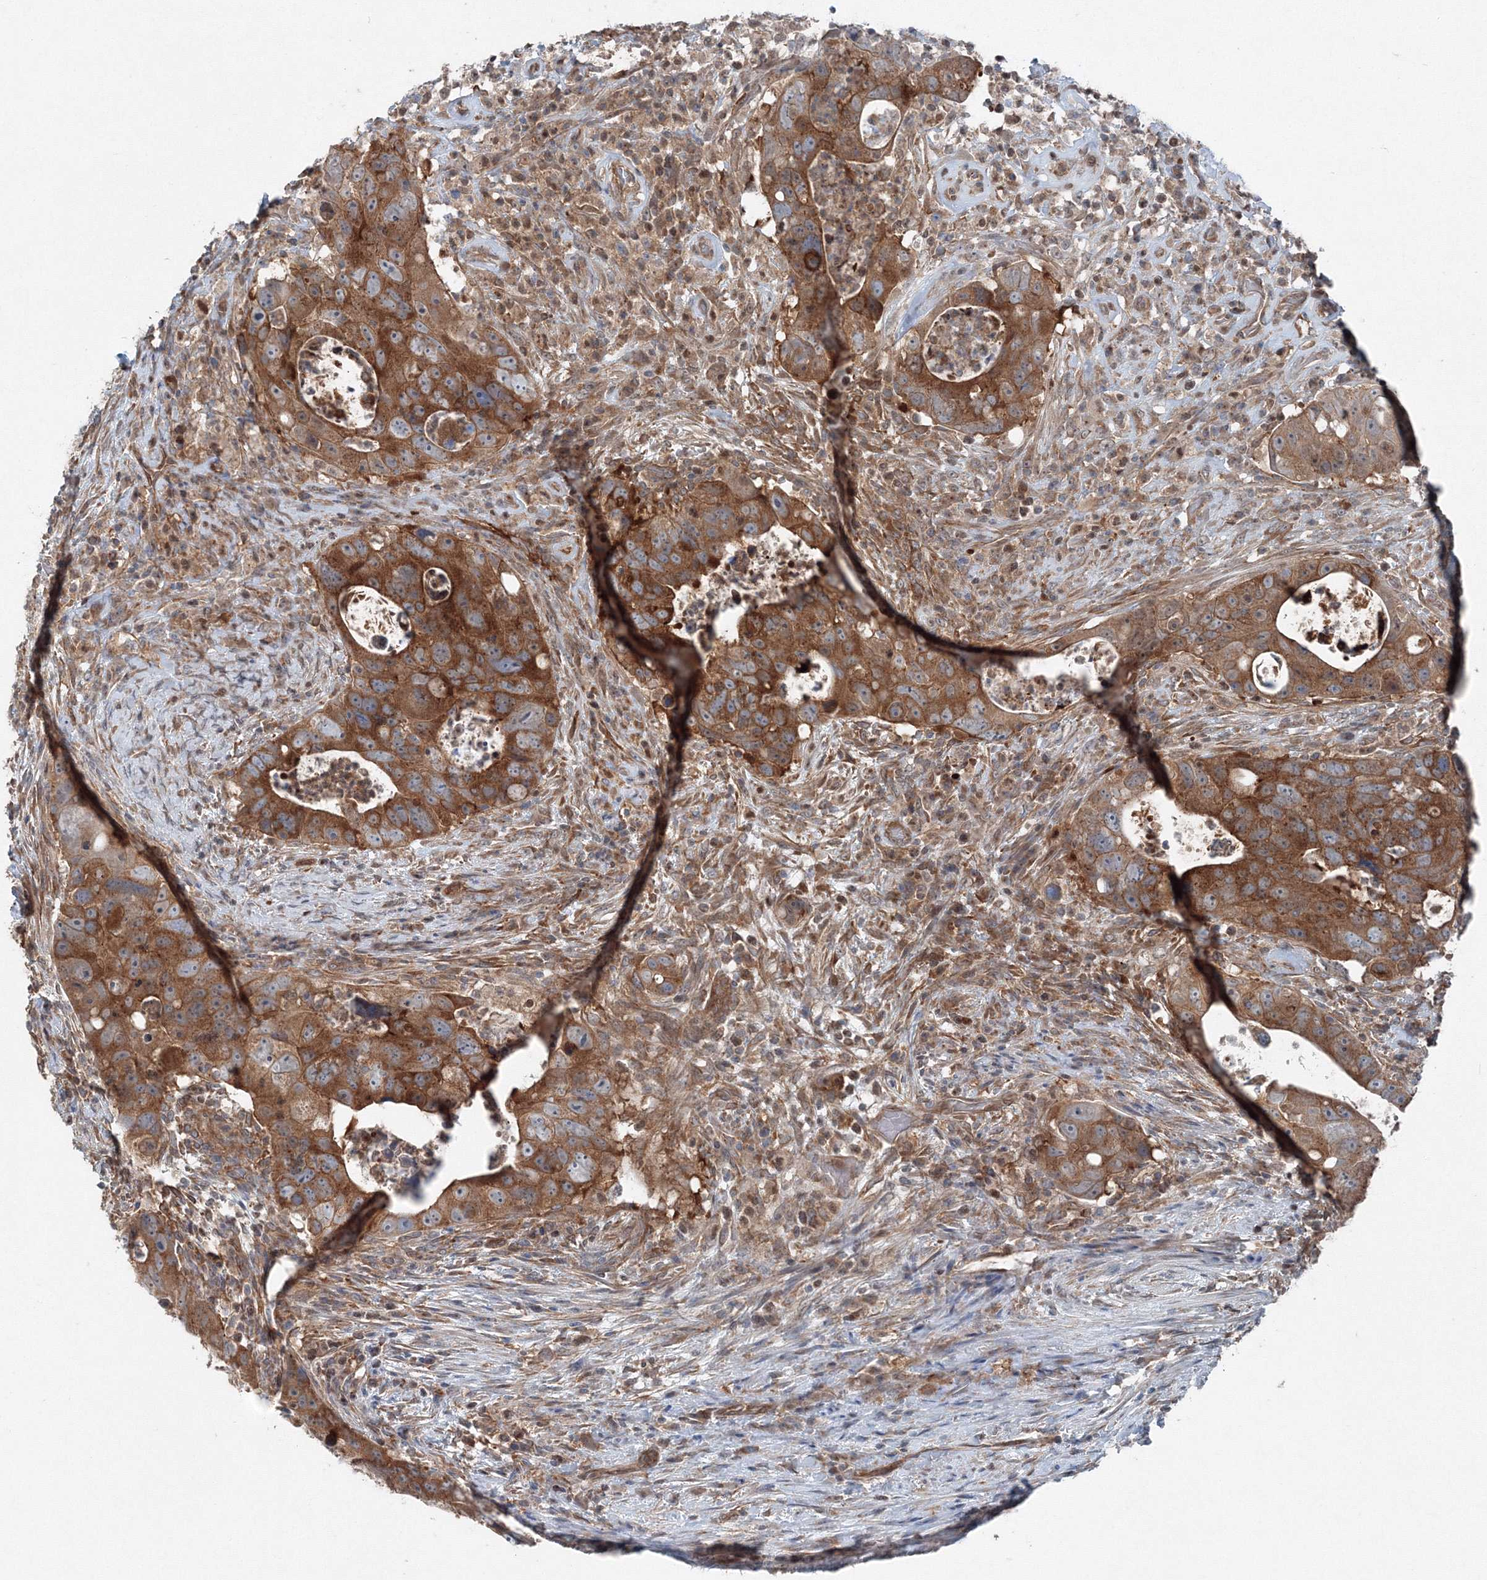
{"staining": {"intensity": "strong", "quantity": ">75%", "location": "cytoplasmic/membranous"}, "tissue": "colorectal cancer", "cell_type": "Tumor cells", "image_type": "cancer", "snomed": [{"axis": "morphology", "description": "Adenocarcinoma, NOS"}, {"axis": "topography", "description": "Rectum"}], "caption": "IHC micrograph of neoplastic tissue: human colorectal cancer stained using immunohistochemistry reveals high levels of strong protein expression localized specifically in the cytoplasmic/membranous of tumor cells, appearing as a cytoplasmic/membranous brown color.", "gene": "TPRKB", "patient": {"sex": "male", "age": 59}}